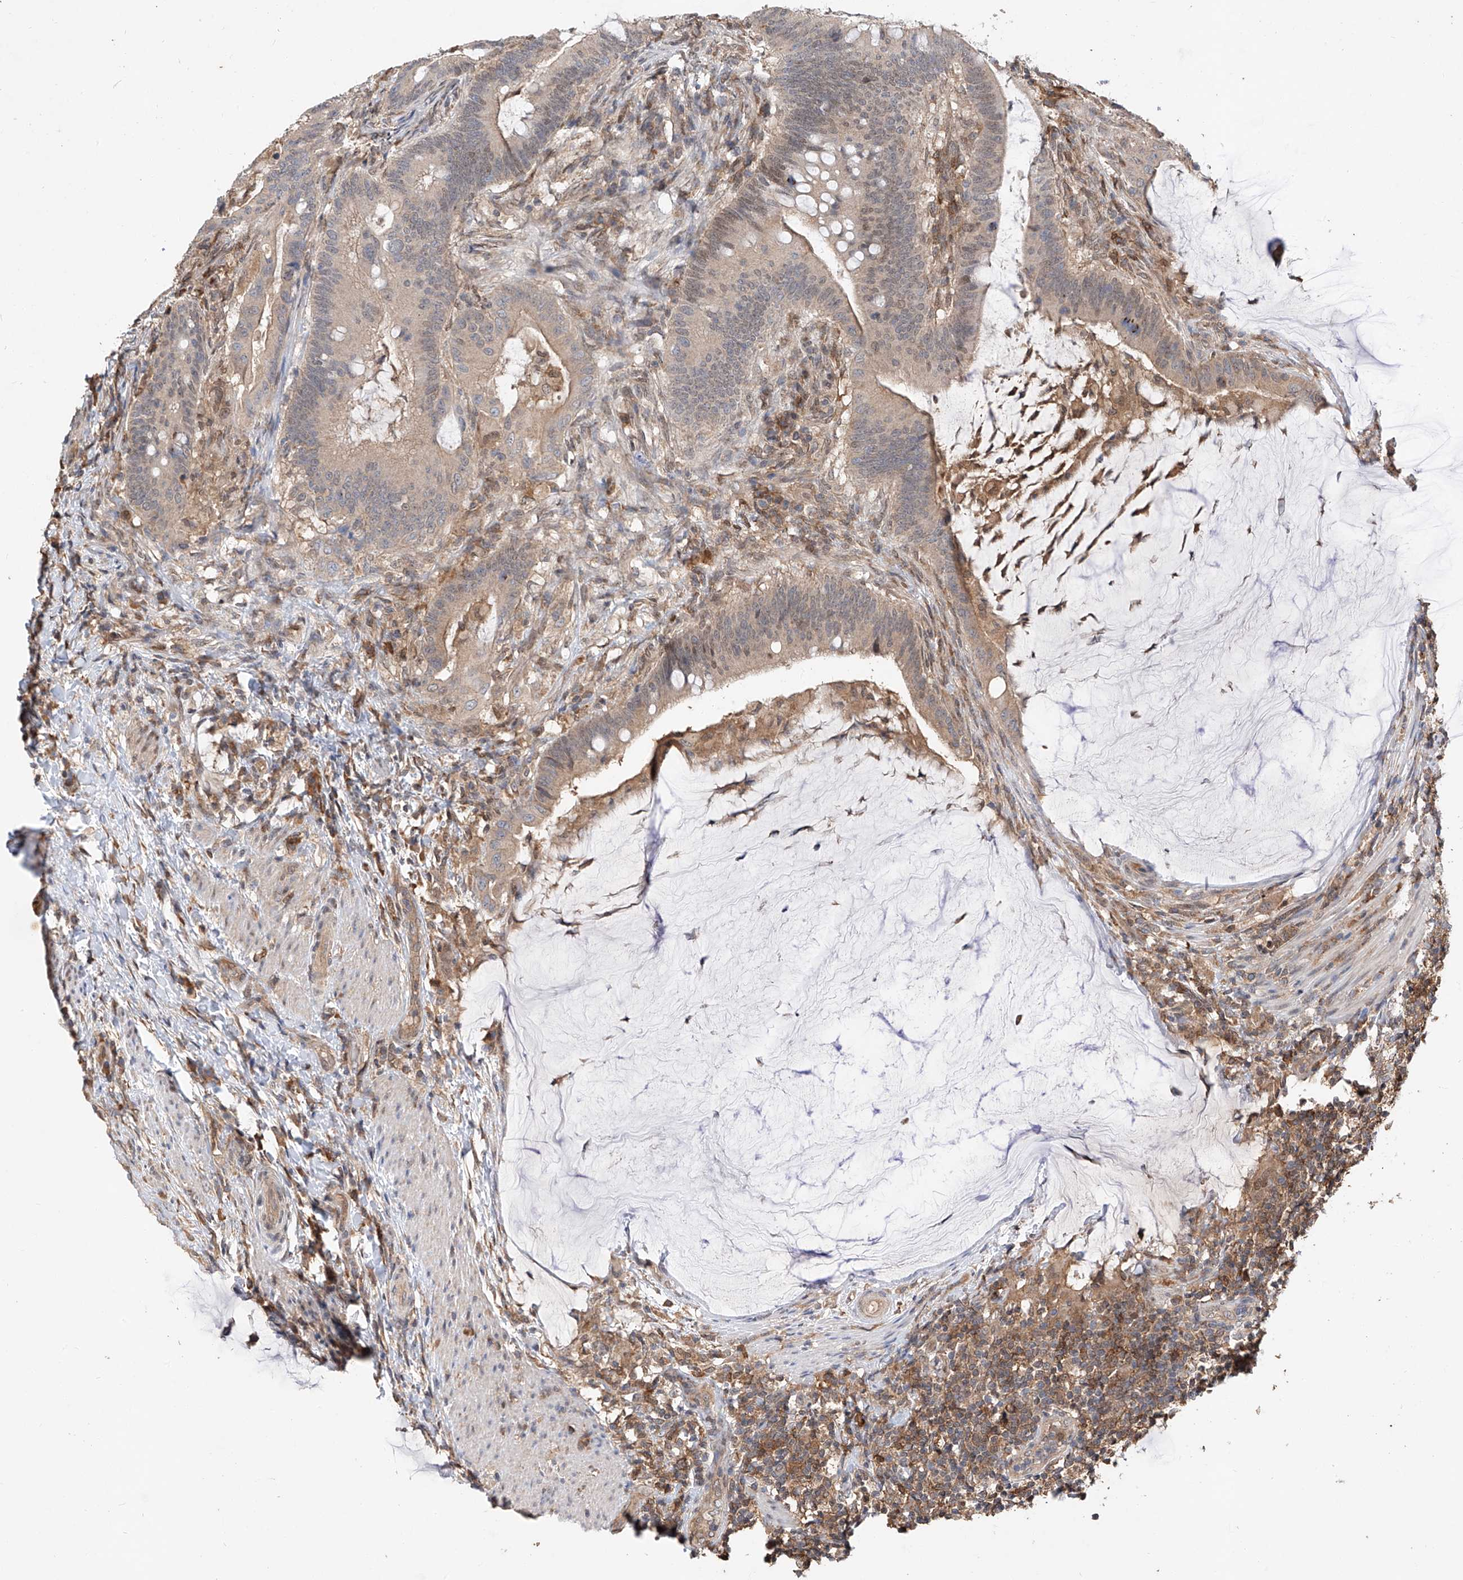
{"staining": {"intensity": "weak", "quantity": "25%-75%", "location": "cytoplasmic/membranous"}, "tissue": "colorectal cancer", "cell_type": "Tumor cells", "image_type": "cancer", "snomed": [{"axis": "morphology", "description": "Adenocarcinoma, NOS"}, {"axis": "topography", "description": "Colon"}], "caption": "This is a photomicrograph of IHC staining of colorectal cancer, which shows weak positivity in the cytoplasmic/membranous of tumor cells.", "gene": "RILPL2", "patient": {"sex": "female", "age": 66}}